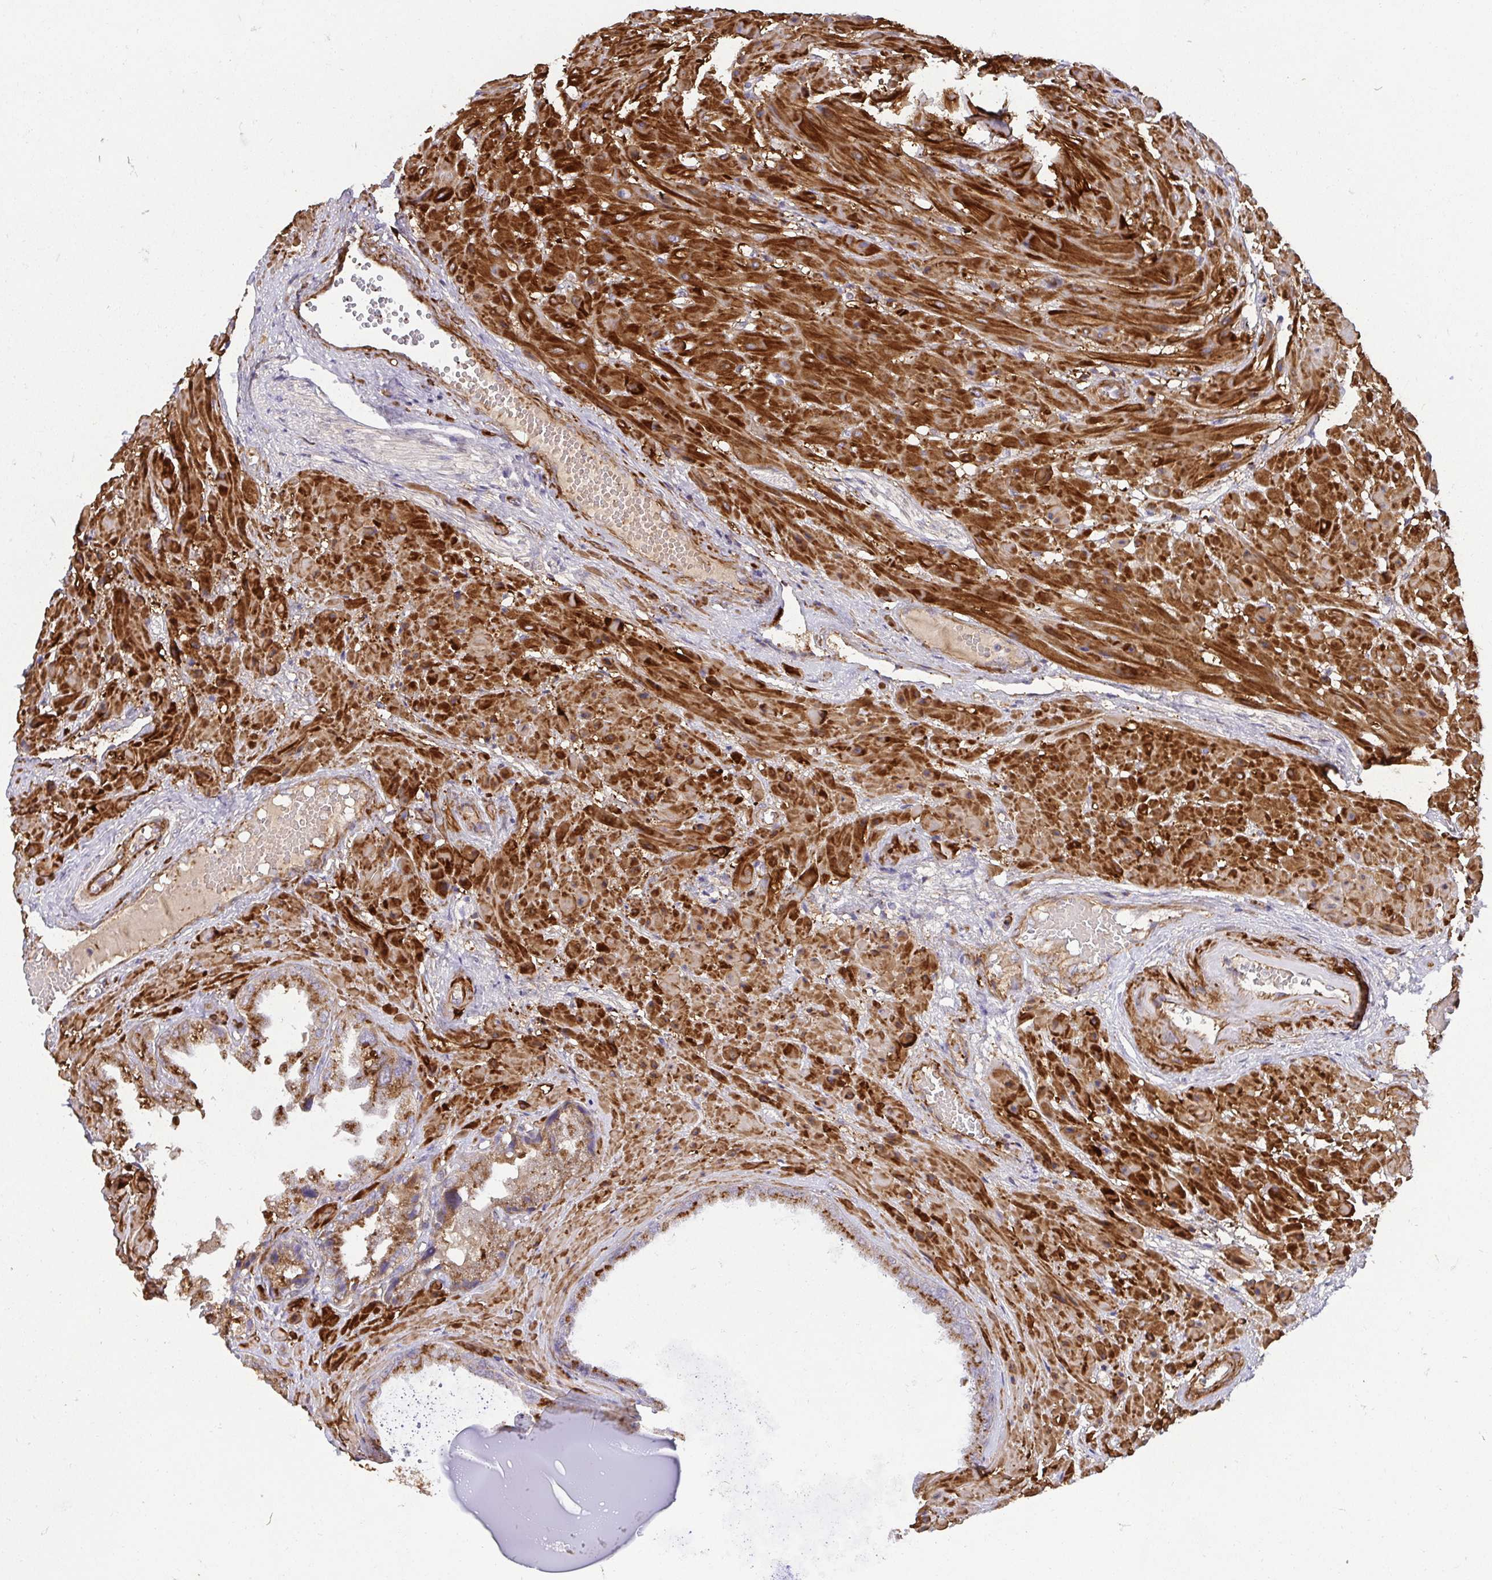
{"staining": {"intensity": "strong", "quantity": ">75%", "location": "cytoplasmic/membranous"}, "tissue": "seminal vesicle", "cell_type": "Glandular cells", "image_type": "normal", "snomed": [{"axis": "morphology", "description": "Normal tissue, NOS"}, {"axis": "topography", "description": "Seminal veicle"}], "caption": "Unremarkable seminal vesicle reveals strong cytoplasmic/membranous expression in approximately >75% of glandular cells, visualized by immunohistochemistry. The protein of interest is shown in brown color, while the nuclei are stained blue.", "gene": "TM9SF4", "patient": {"sex": "male", "age": 55}}